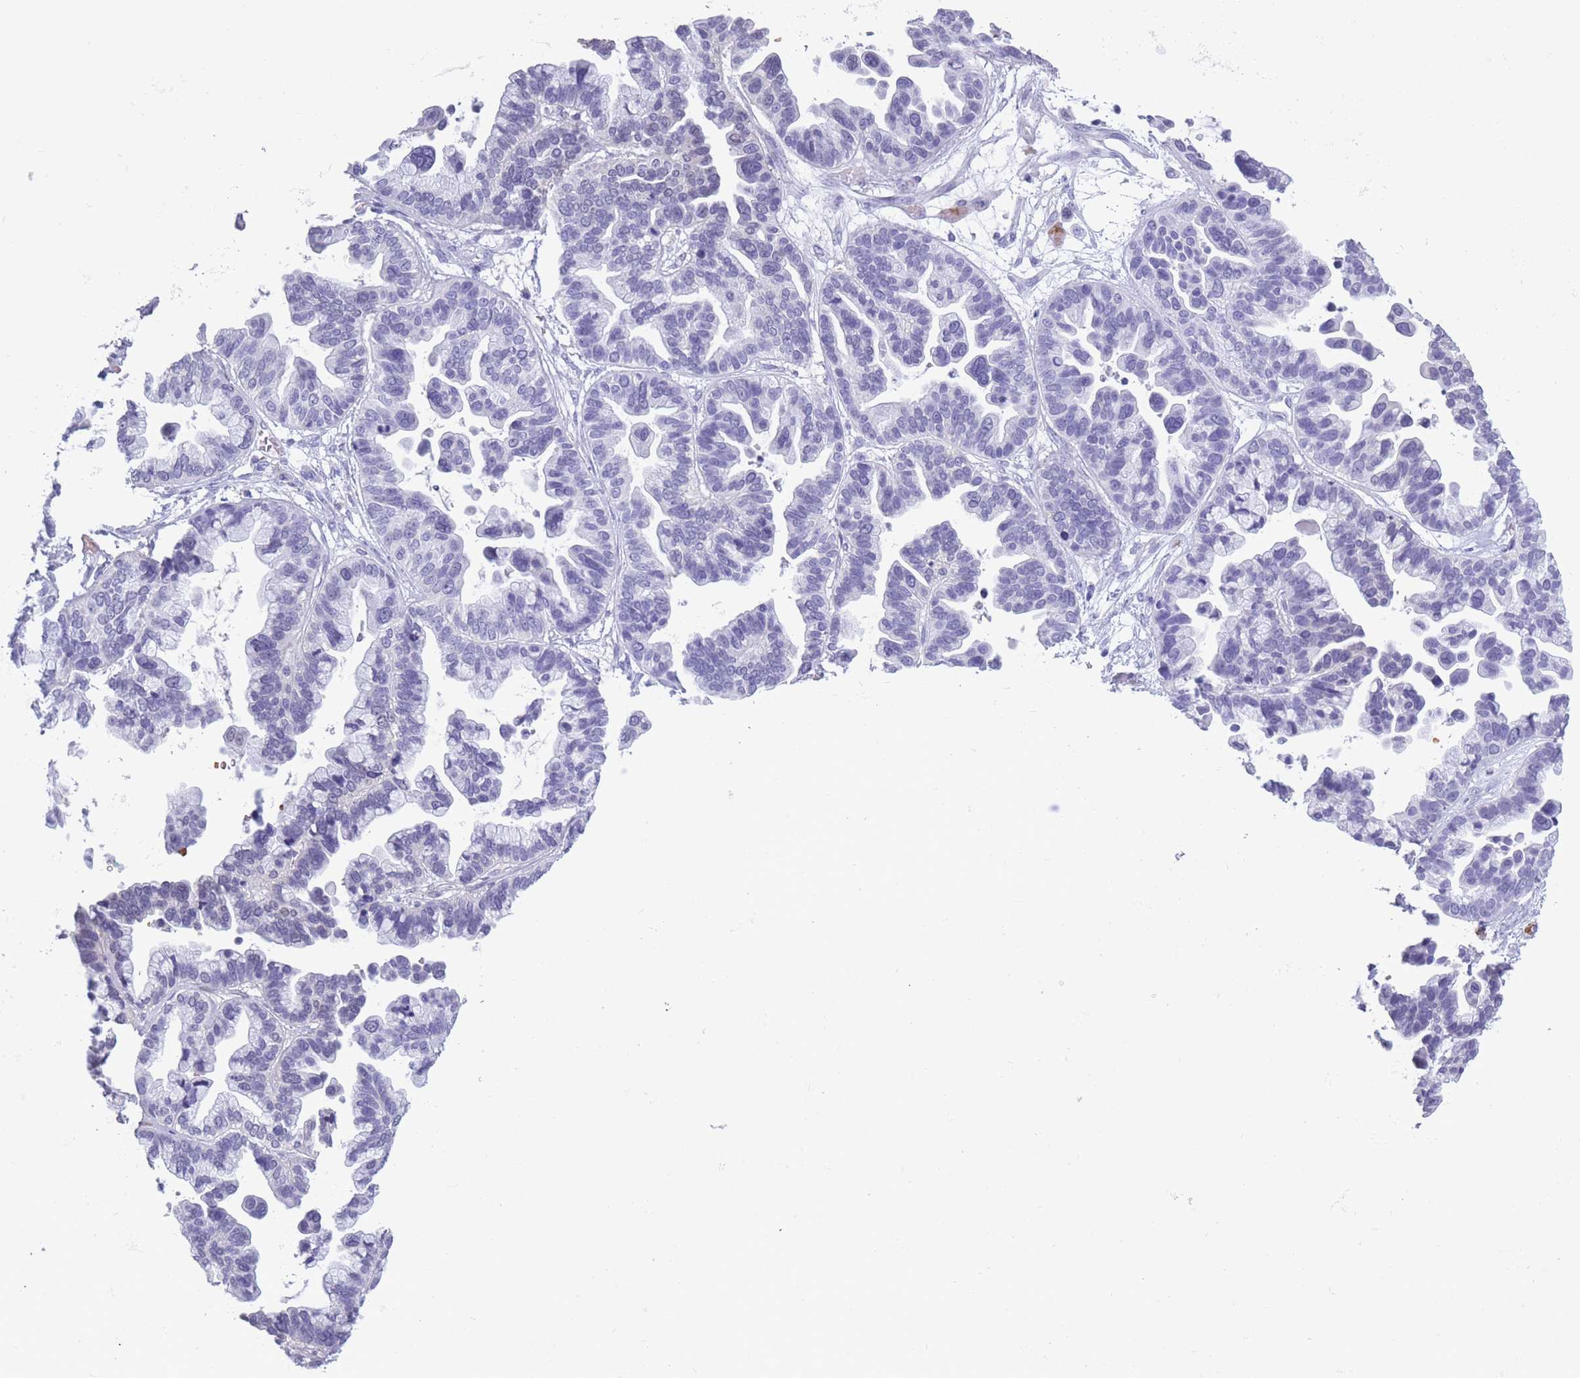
{"staining": {"intensity": "negative", "quantity": "none", "location": "none"}, "tissue": "ovarian cancer", "cell_type": "Tumor cells", "image_type": "cancer", "snomed": [{"axis": "morphology", "description": "Cystadenocarcinoma, serous, NOS"}, {"axis": "topography", "description": "Ovary"}], "caption": "A micrograph of ovarian cancer stained for a protein displays no brown staining in tumor cells.", "gene": "OR7C1", "patient": {"sex": "female", "age": 56}}